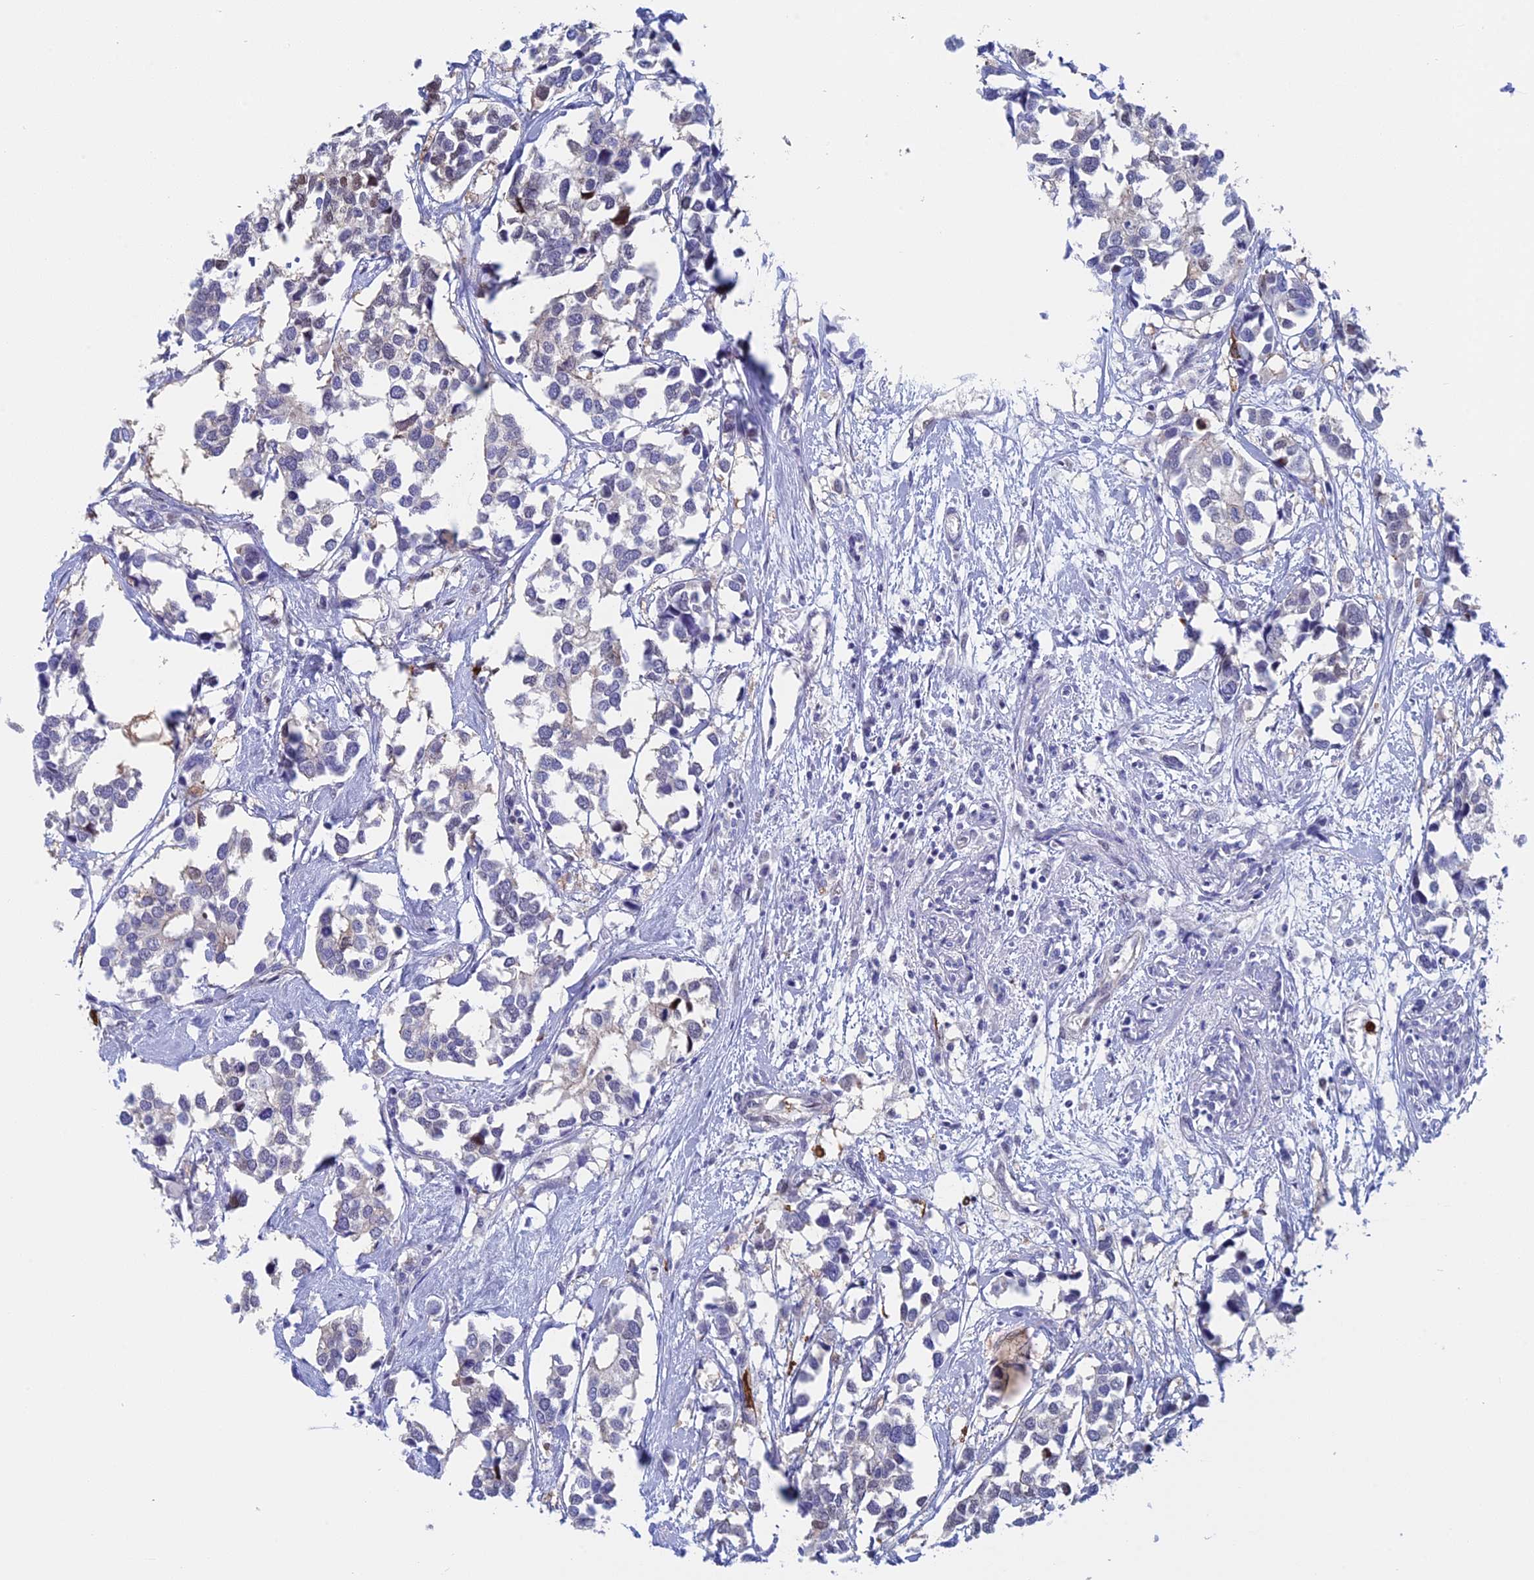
{"staining": {"intensity": "negative", "quantity": "none", "location": "none"}, "tissue": "breast cancer", "cell_type": "Tumor cells", "image_type": "cancer", "snomed": [{"axis": "morphology", "description": "Duct carcinoma"}, {"axis": "topography", "description": "Breast"}], "caption": "A micrograph of breast cancer stained for a protein demonstrates no brown staining in tumor cells. (Stains: DAB (3,3'-diaminobenzidine) immunohistochemistry (IHC) with hematoxylin counter stain, Microscopy: brightfield microscopy at high magnification).", "gene": "SLC26A1", "patient": {"sex": "female", "age": 83}}